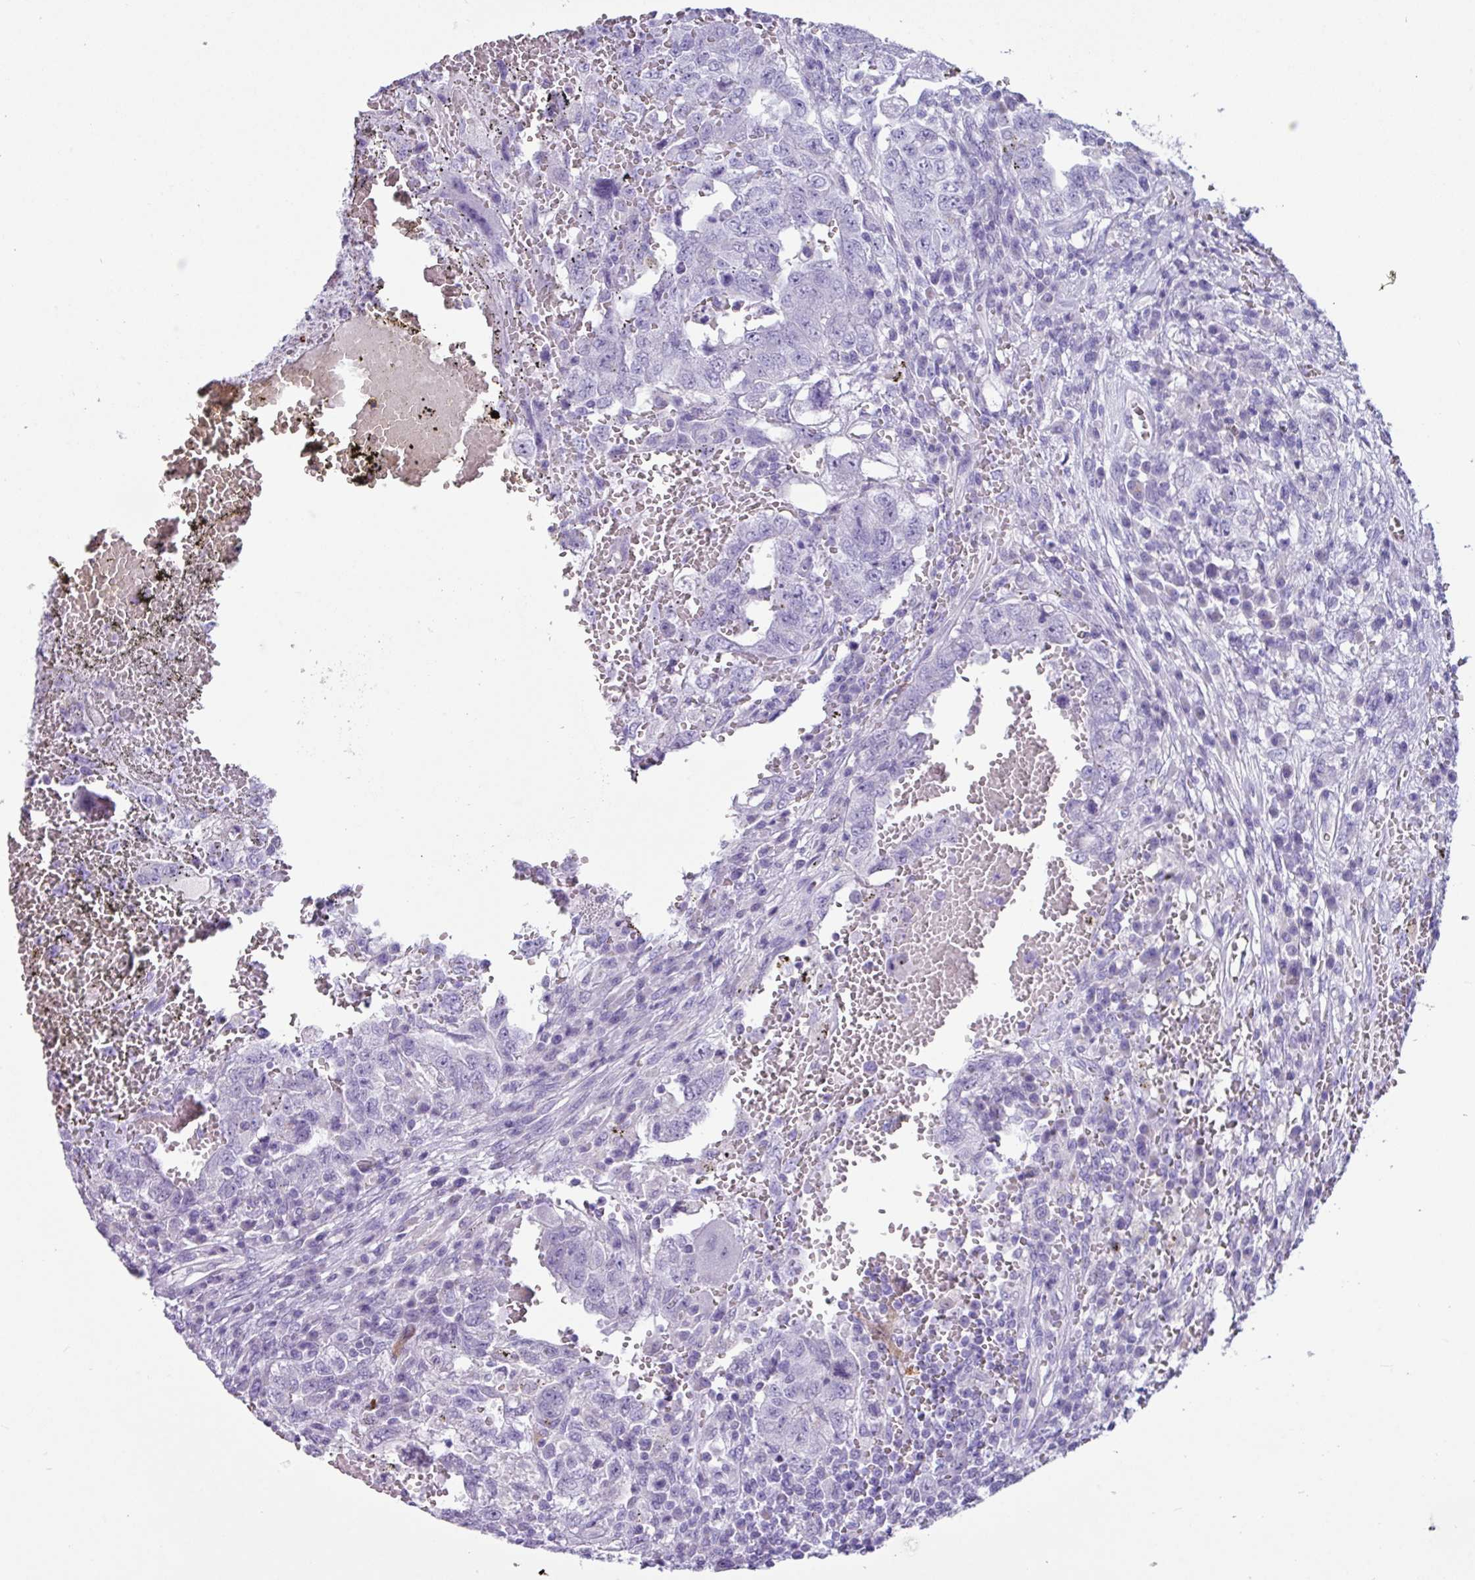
{"staining": {"intensity": "negative", "quantity": "none", "location": "none"}, "tissue": "testis cancer", "cell_type": "Tumor cells", "image_type": "cancer", "snomed": [{"axis": "morphology", "description": "Carcinoma, Embryonal, NOS"}, {"axis": "topography", "description": "Testis"}], "caption": "This photomicrograph is of testis cancer stained with immunohistochemistry (IHC) to label a protein in brown with the nuclei are counter-stained blue. There is no expression in tumor cells. The staining was performed using DAB (3,3'-diaminobenzidine) to visualize the protein expression in brown, while the nuclei were stained in blue with hematoxylin (Magnification: 20x).", "gene": "ZNF524", "patient": {"sex": "male", "age": 26}}